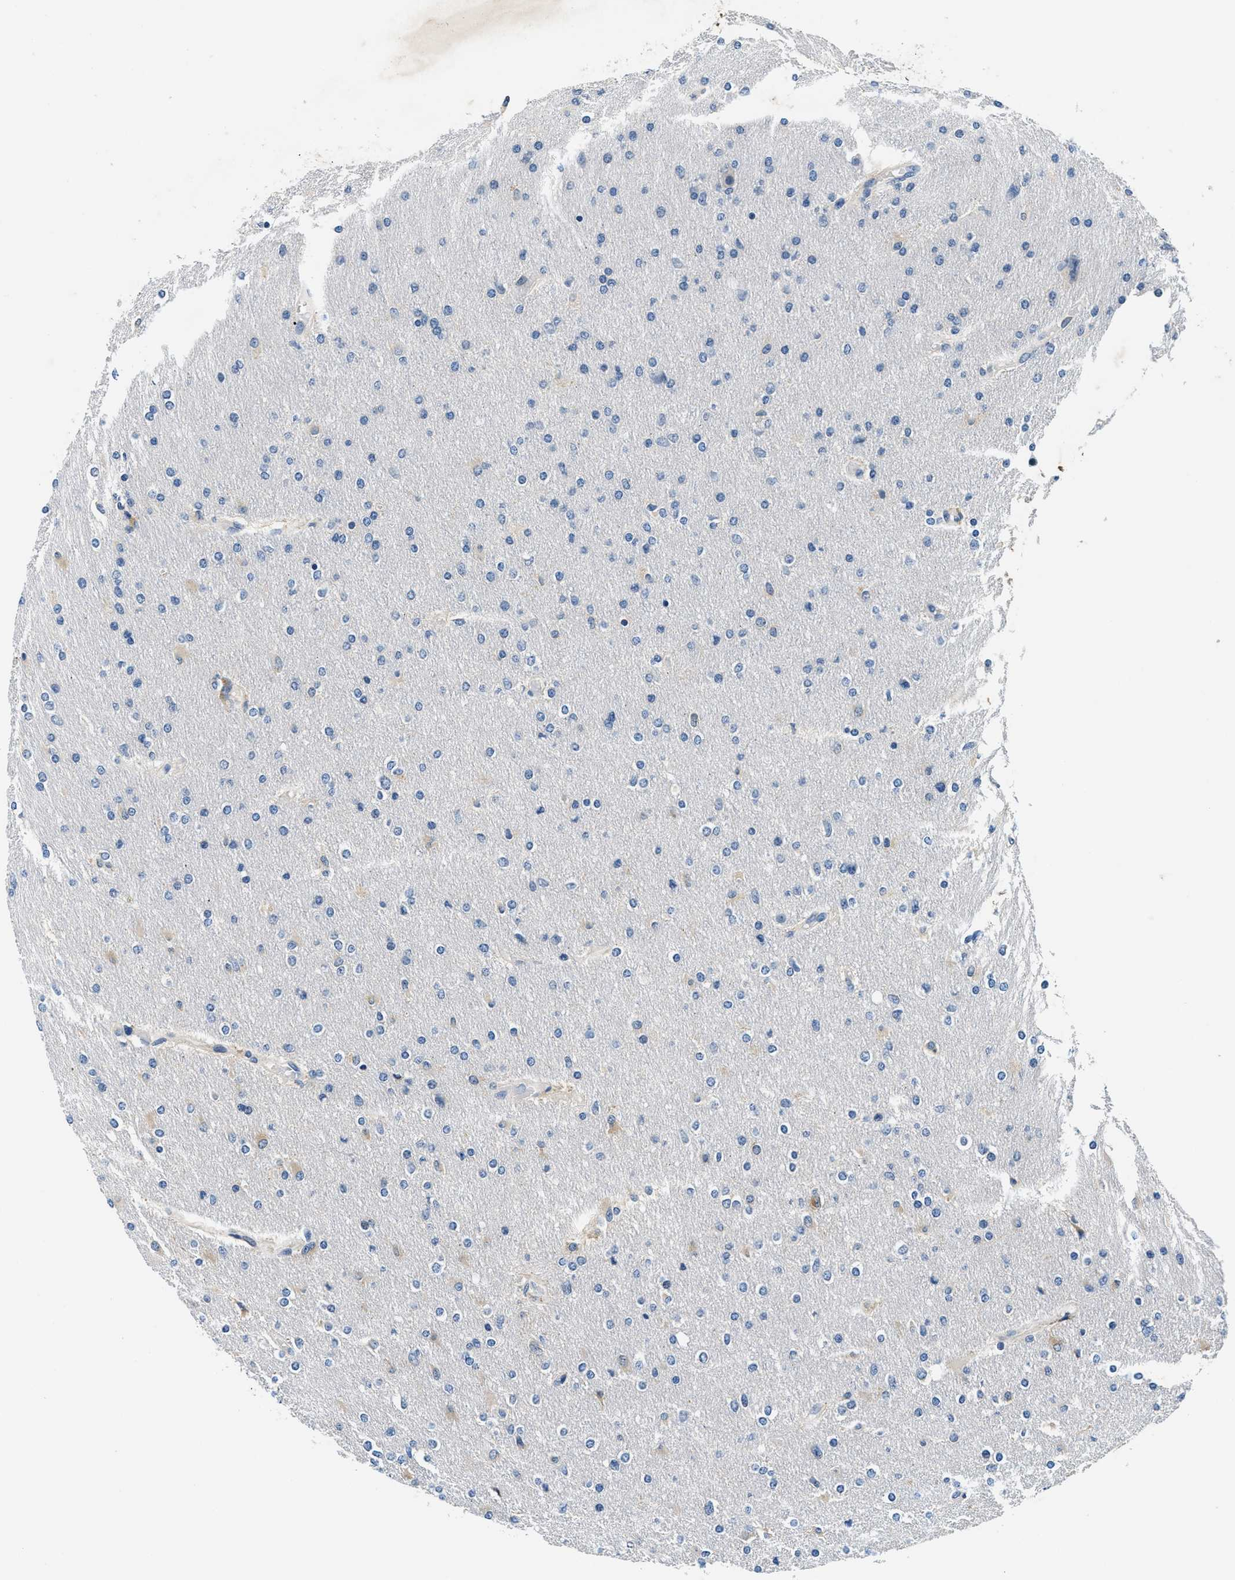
{"staining": {"intensity": "weak", "quantity": "<25%", "location": "cytoplasmic/membranous"}, "tissue": "glioma", "cell_type": "Tumor cells", "image_type": "cancer", "snomed": [{"axis": "morphology", "description": "Glioma, malignant, High grade"}, {"axis": "topography", "description": "Cerebral cortex"}], "caption": "Immunohistochemical staining of high-grade glioma (malignant) displays no significant expression in tumor cells.", "gene": "ALDH3A2", "patient": {"sex": "female", "age": 36}}